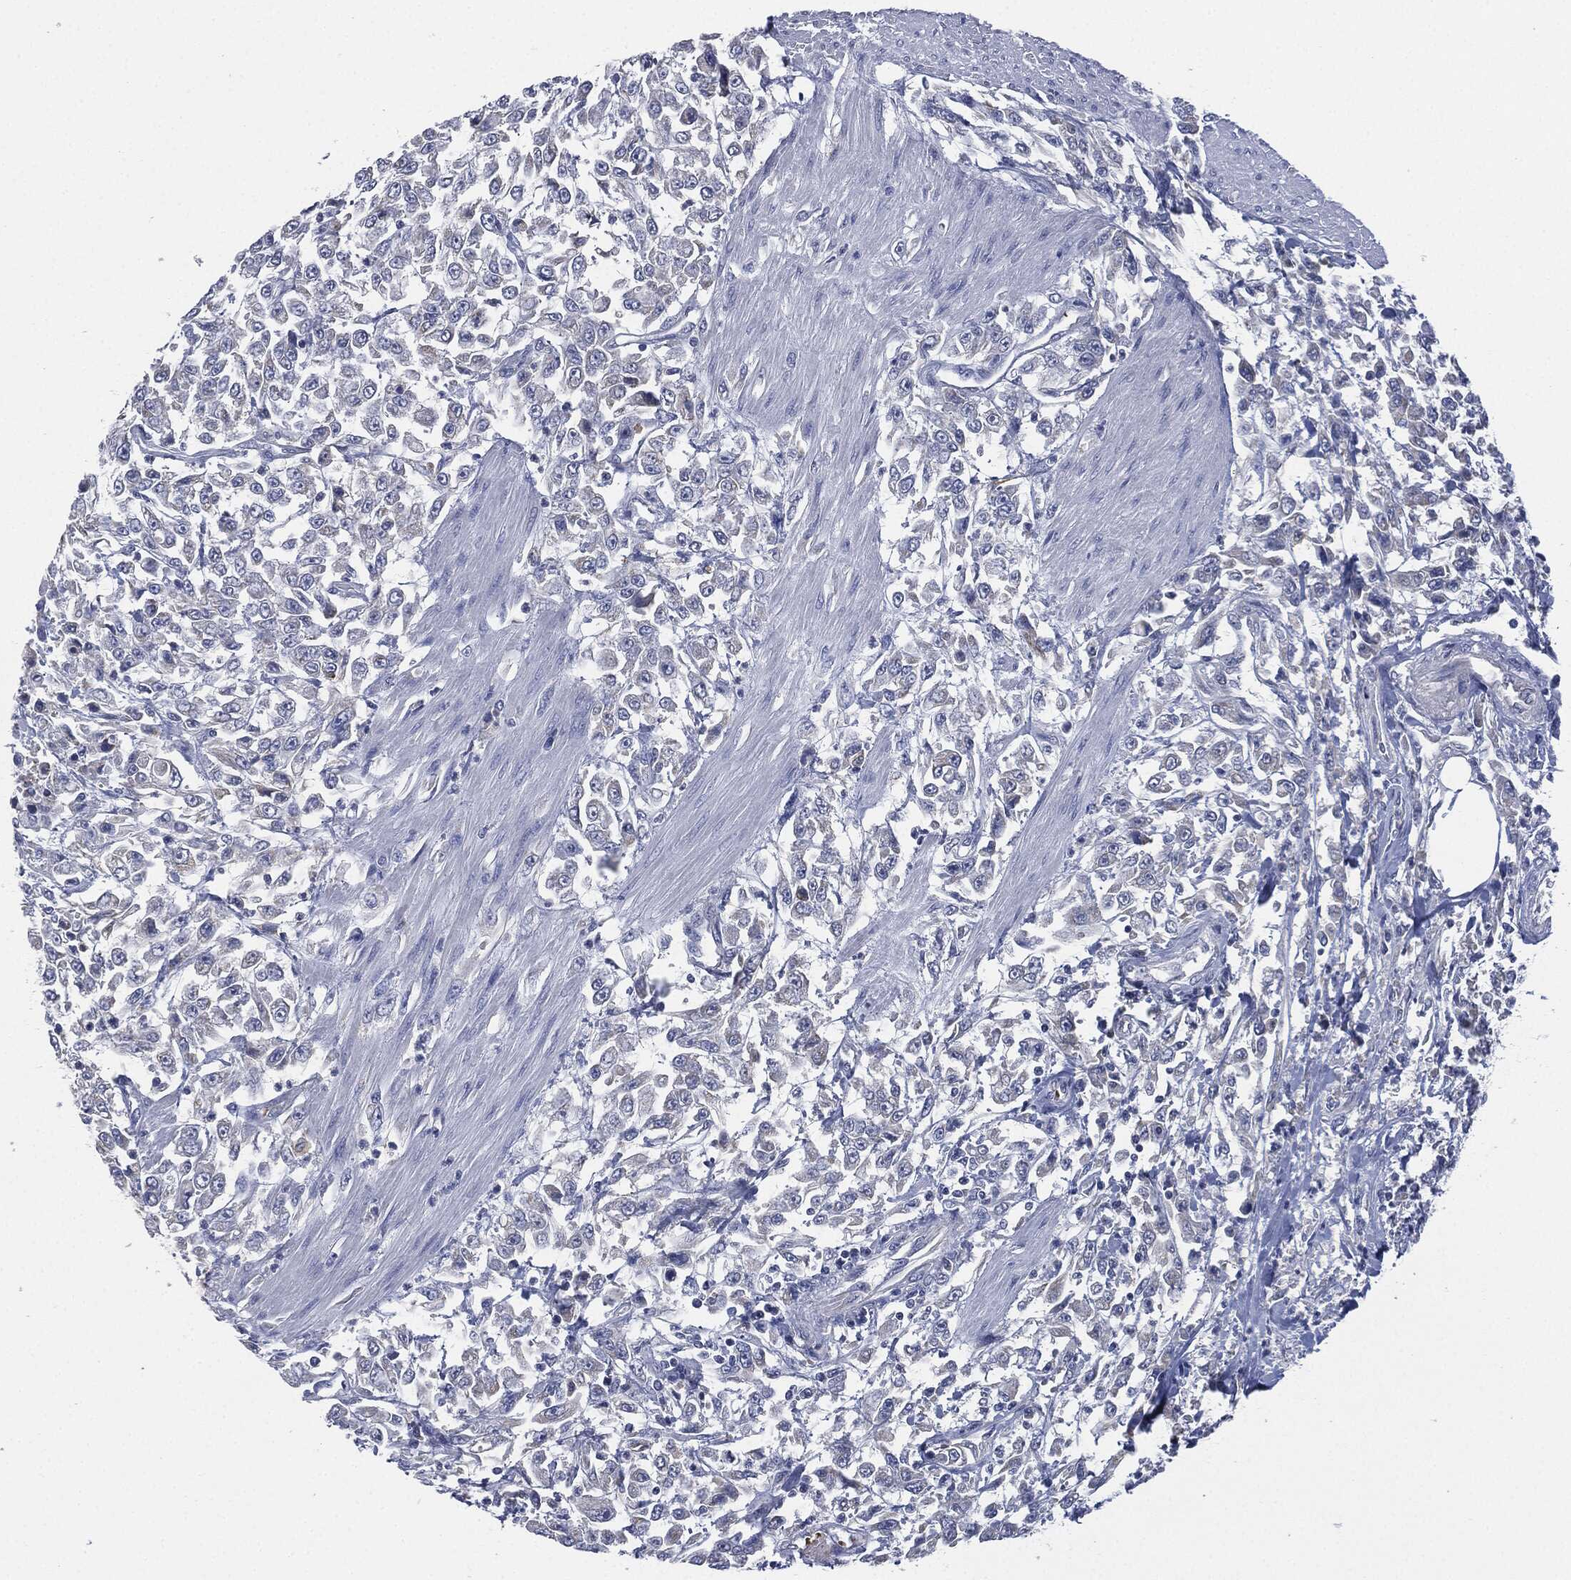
{"staining": {"intensity": "negative", "quantity": "none", "location": "none"}, "tissue": "urothelial cancer", "cell_type": "Tumor cells", "image_type": "cancer", "snomed": [{"axis": "morphology", "description": "Urothelial carcinoma, High grade"}, {"axis": "topography", "description": "Urinary bladder"}], "caption": "High magnification brightfield microscopy of high-grade urothelial carcinoma stained with DAB (3,3'-diaminobenzidine) (brown) and counterstained with hematoxylin (blue): tumor cells show no significant expression.", "gene": "SIGLEC9", "patient": {"sex": "male", "age": 46}}